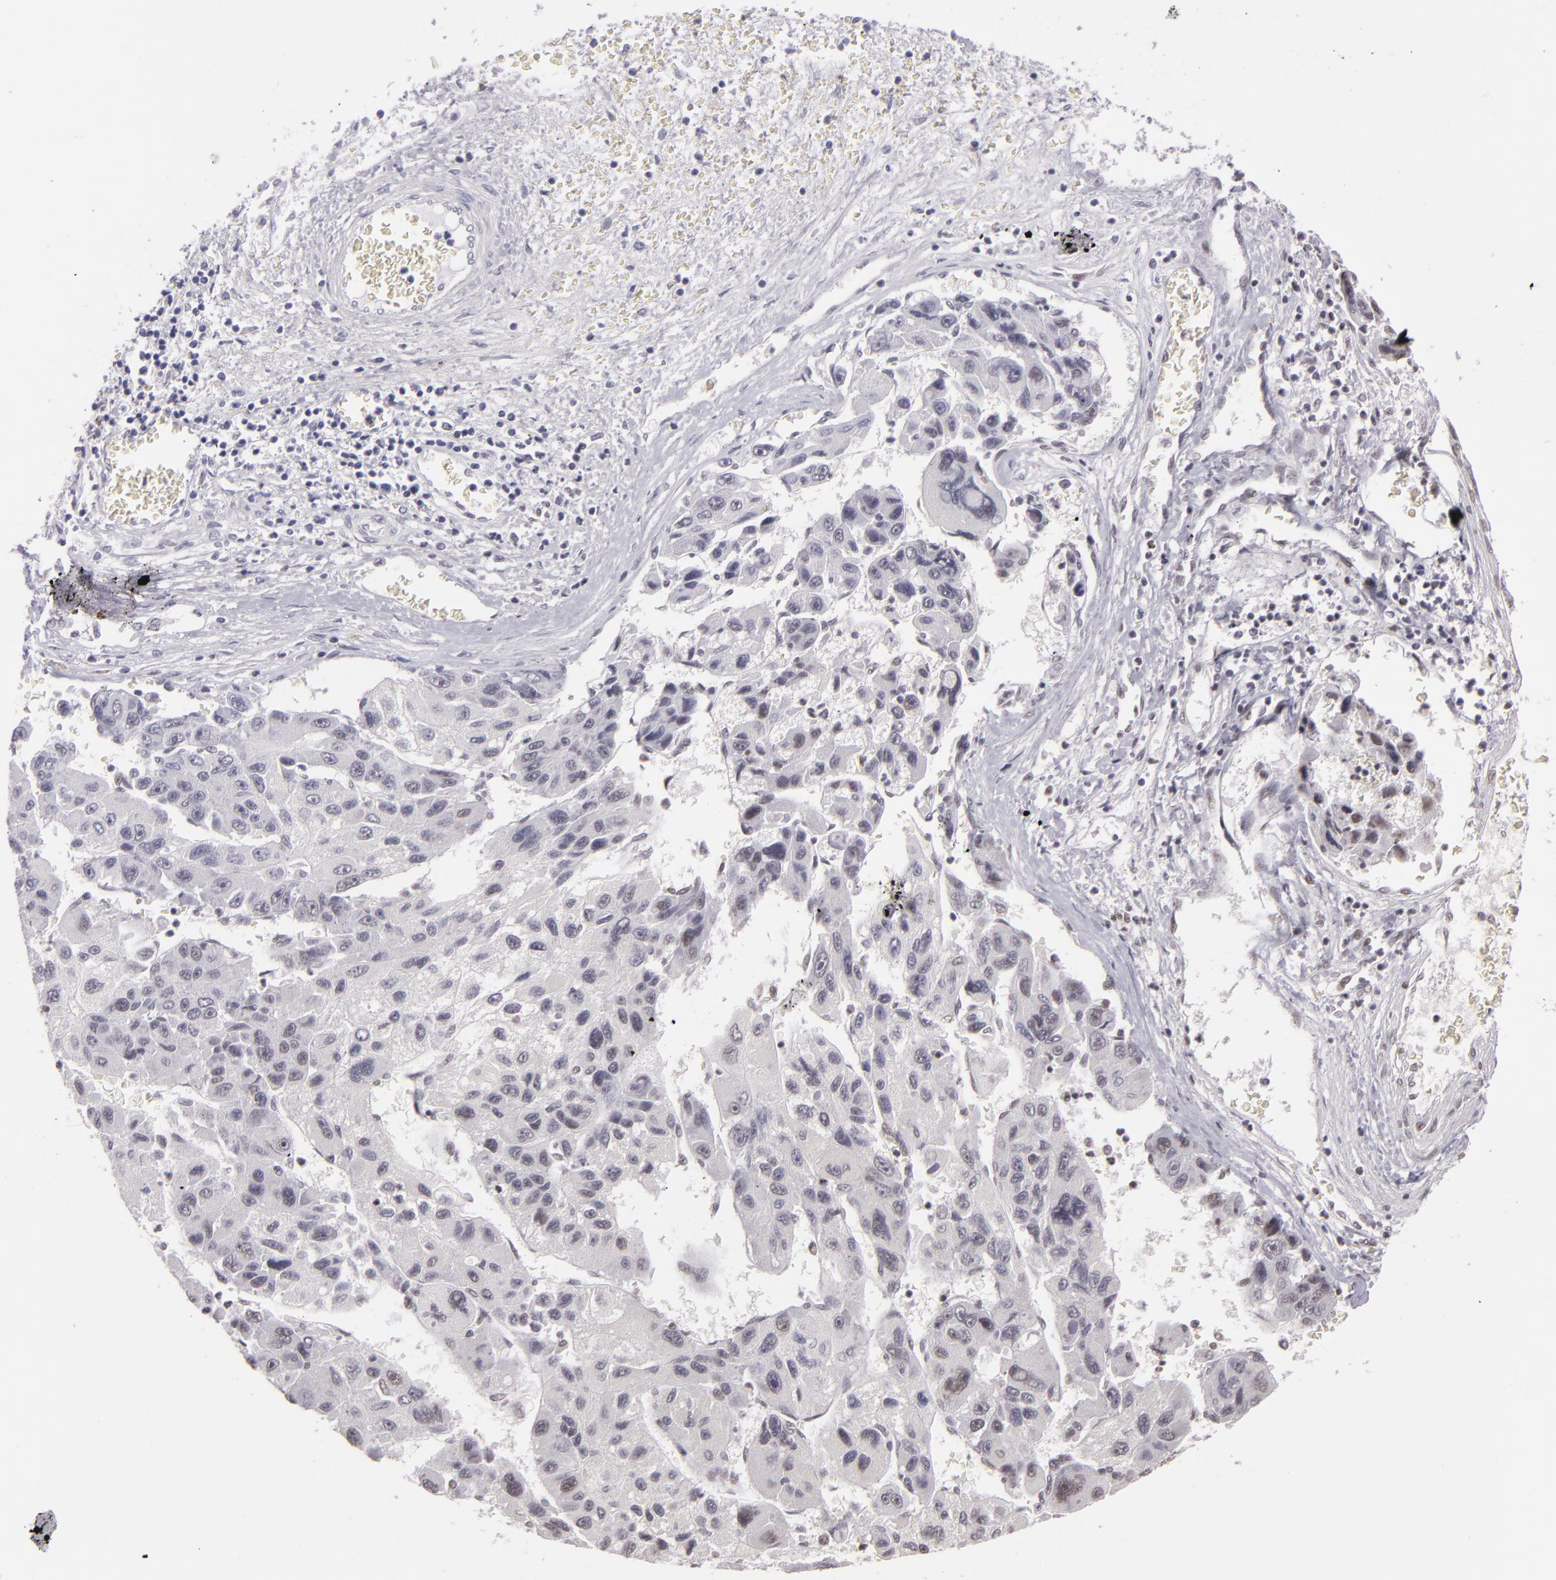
{"staining": {"intensity": "weak", "quantity": "<25%", "location": "nuclear"}, "tissue": "liver cancer", "cell_type": "Tumor cells", "image_type": "cancer", "snomed": [{"axis": "morphology", "description": "Carcinoma, Hepatocellular, NOS"}, {"axis": "topography", "description": "Liver"}], "caption": "Protein analysis of liver cancer demonstrates no significant expression in tumor cells.", "gene": "INTS6", "patient": {"sex": "male", "age": 64}}